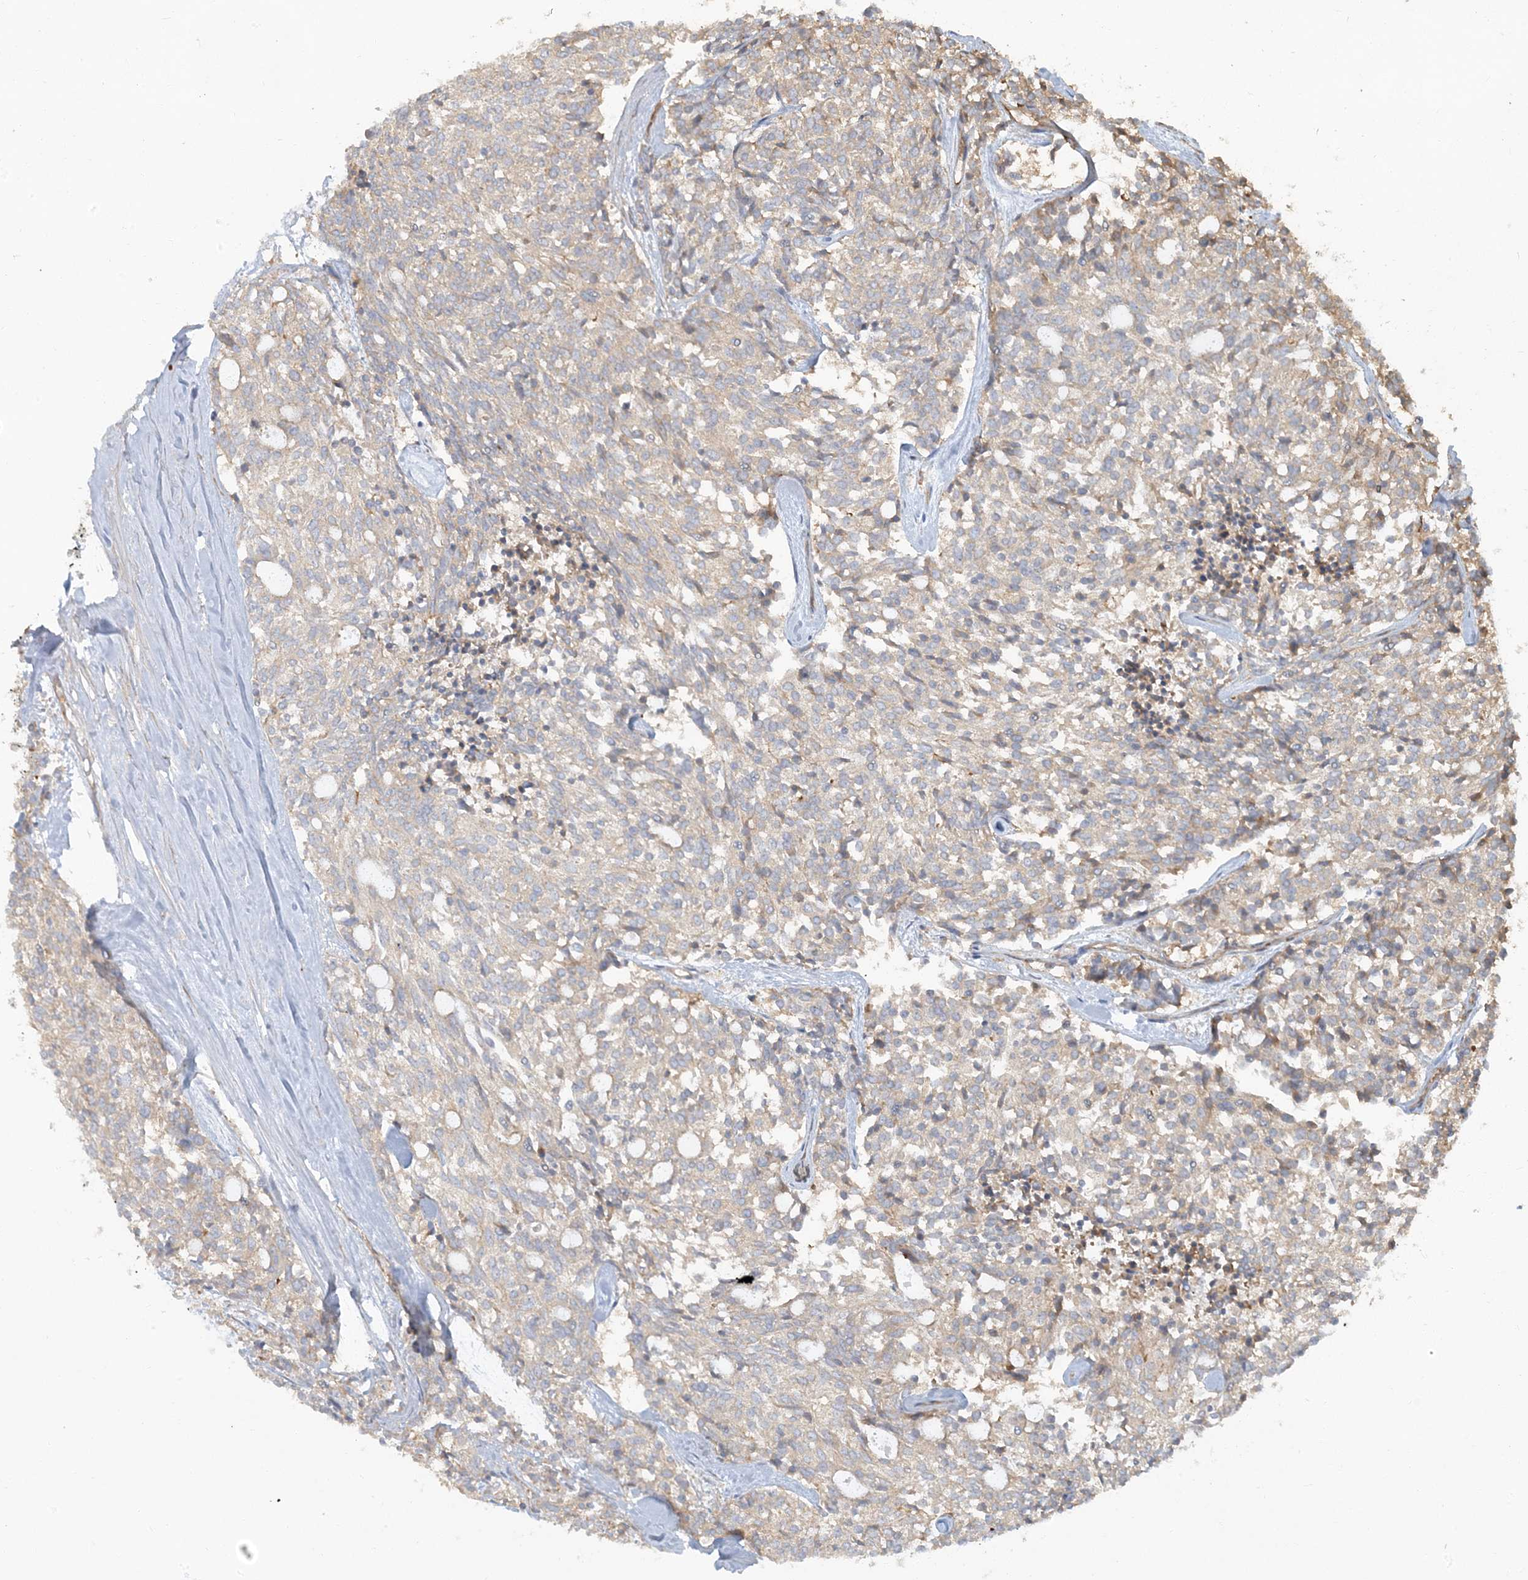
{"staining": {"intensity": "weak", "quantity": "25%-75%", "location": "cytoplasmic/membranous"}, "tissue": "carcinoid", "cell_type": "Tumor cells", "image_type": "cancer", "snomed": [{"axis": "morphology", "description": "Carcinoid, malignant, NOS"}, {"axis": "topography", "description": "Pancreas"}], "caption": "IHC micrograph of neoplastic tissue: carcinoid stained using IHC reveals low levels of weak protein expression localized specifically in the cytoplasmic/membranous of tumor cells, appearing as a cytoplasmic/membranous brown color.", "gene": "ATP23", "patient": {"sex": "female", "age": 54}}